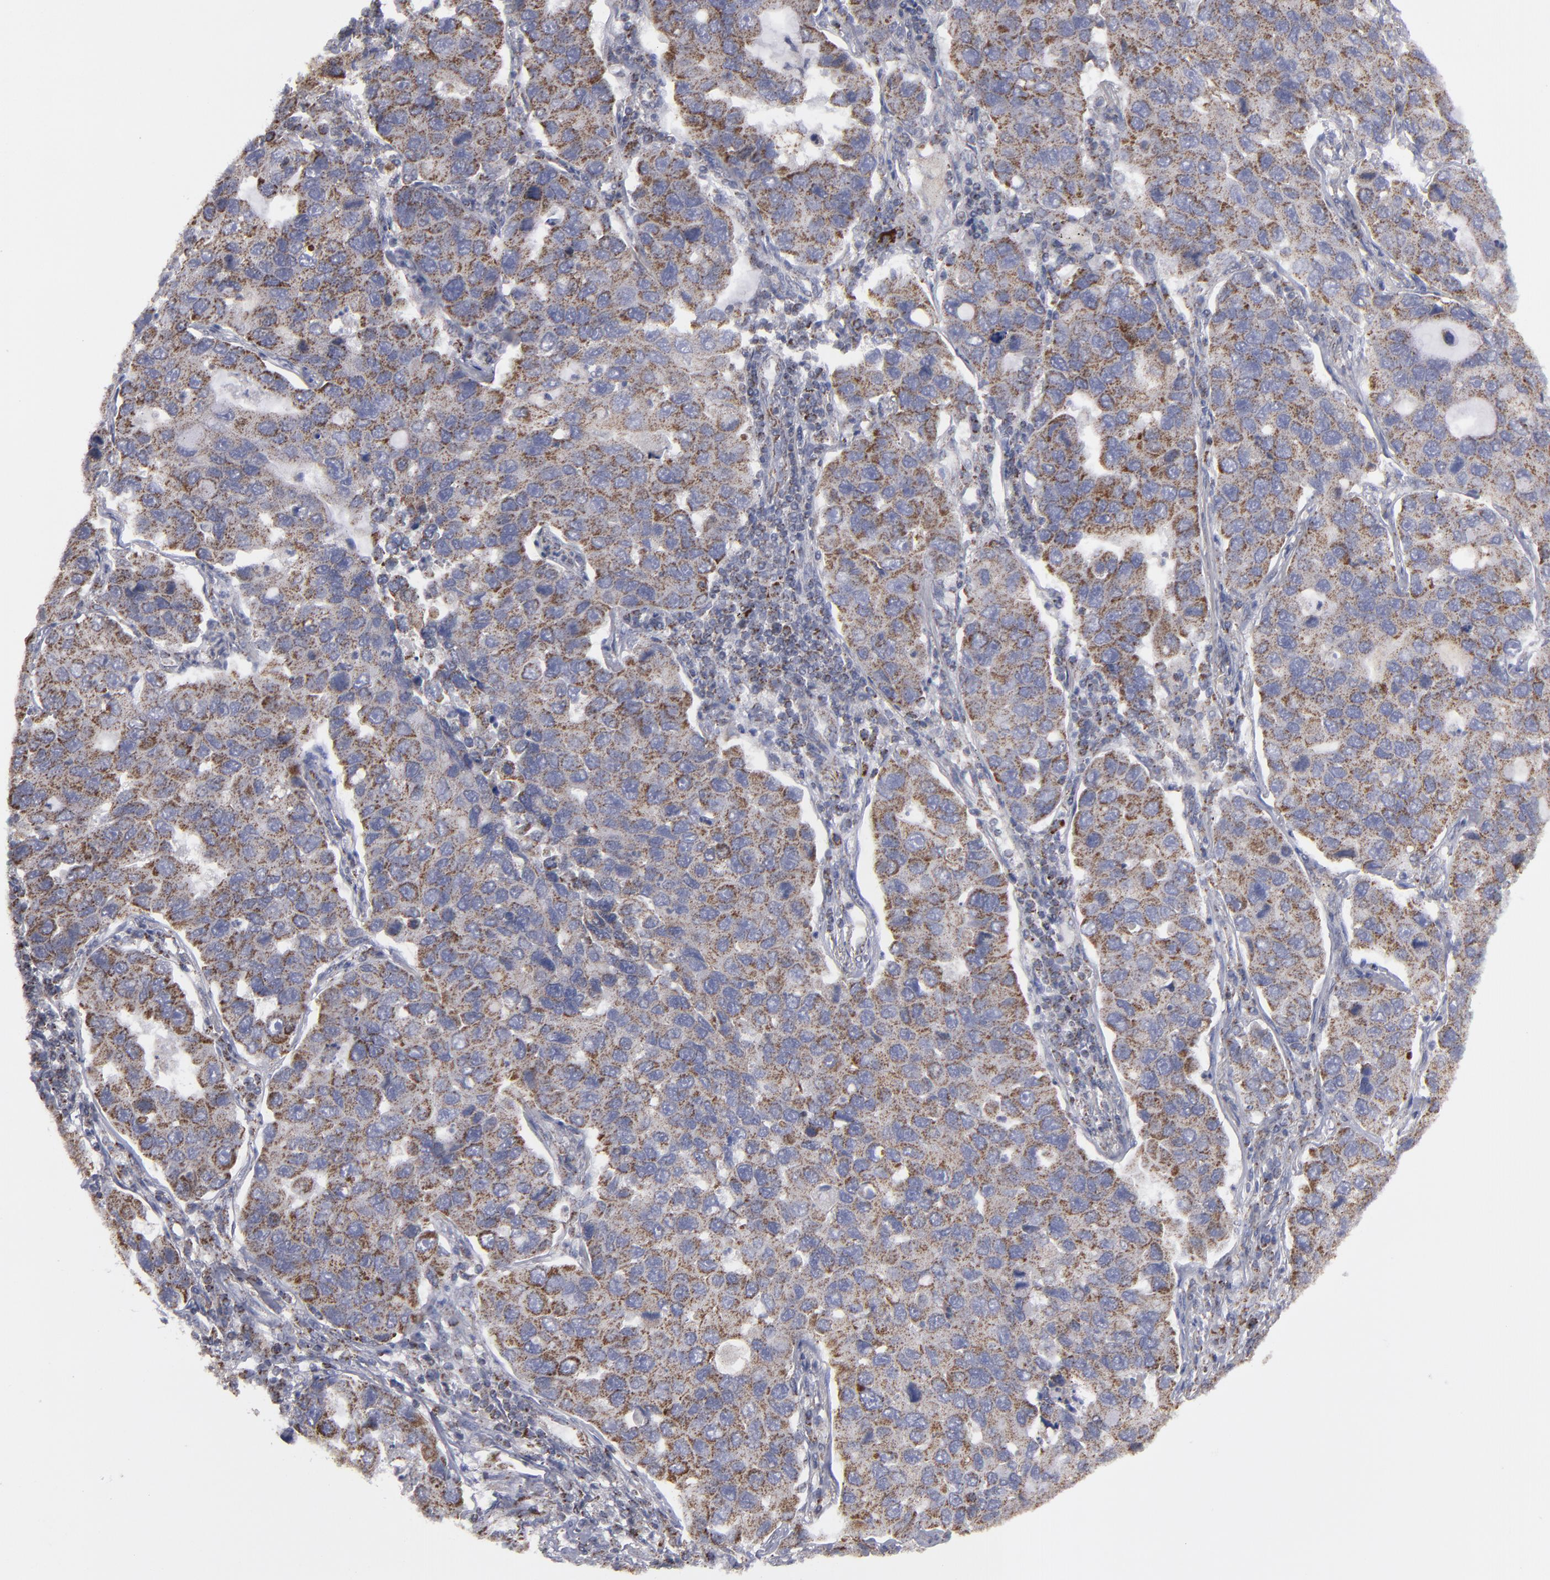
{"staining": {"intensity": "strong", "quantity": ">75%", "location": "cytoplasmic/membranous"}, "tissue": "lung cancer", "cell_type": "Tumor cells", "image_type": "cancer", "snomed": [{"axis": "morphology", "description": "Adenocarcinoma, NOS"}, {"axis": "topography", "description": "Lung"}], "caption": "Immunohistochemistry (IHC) histopathology image of neoplastic tissue: human lung adenocarcinoma stained using immunohistochemistry demonstrates high levels of strong protein expression localized specifically in the cytoplasmic/membranous of tumor cells, appearing as a cytoplasmic/membranous brown color.", "gene": "MYOM2", "patient": {"sex": "male", "age": 64}}